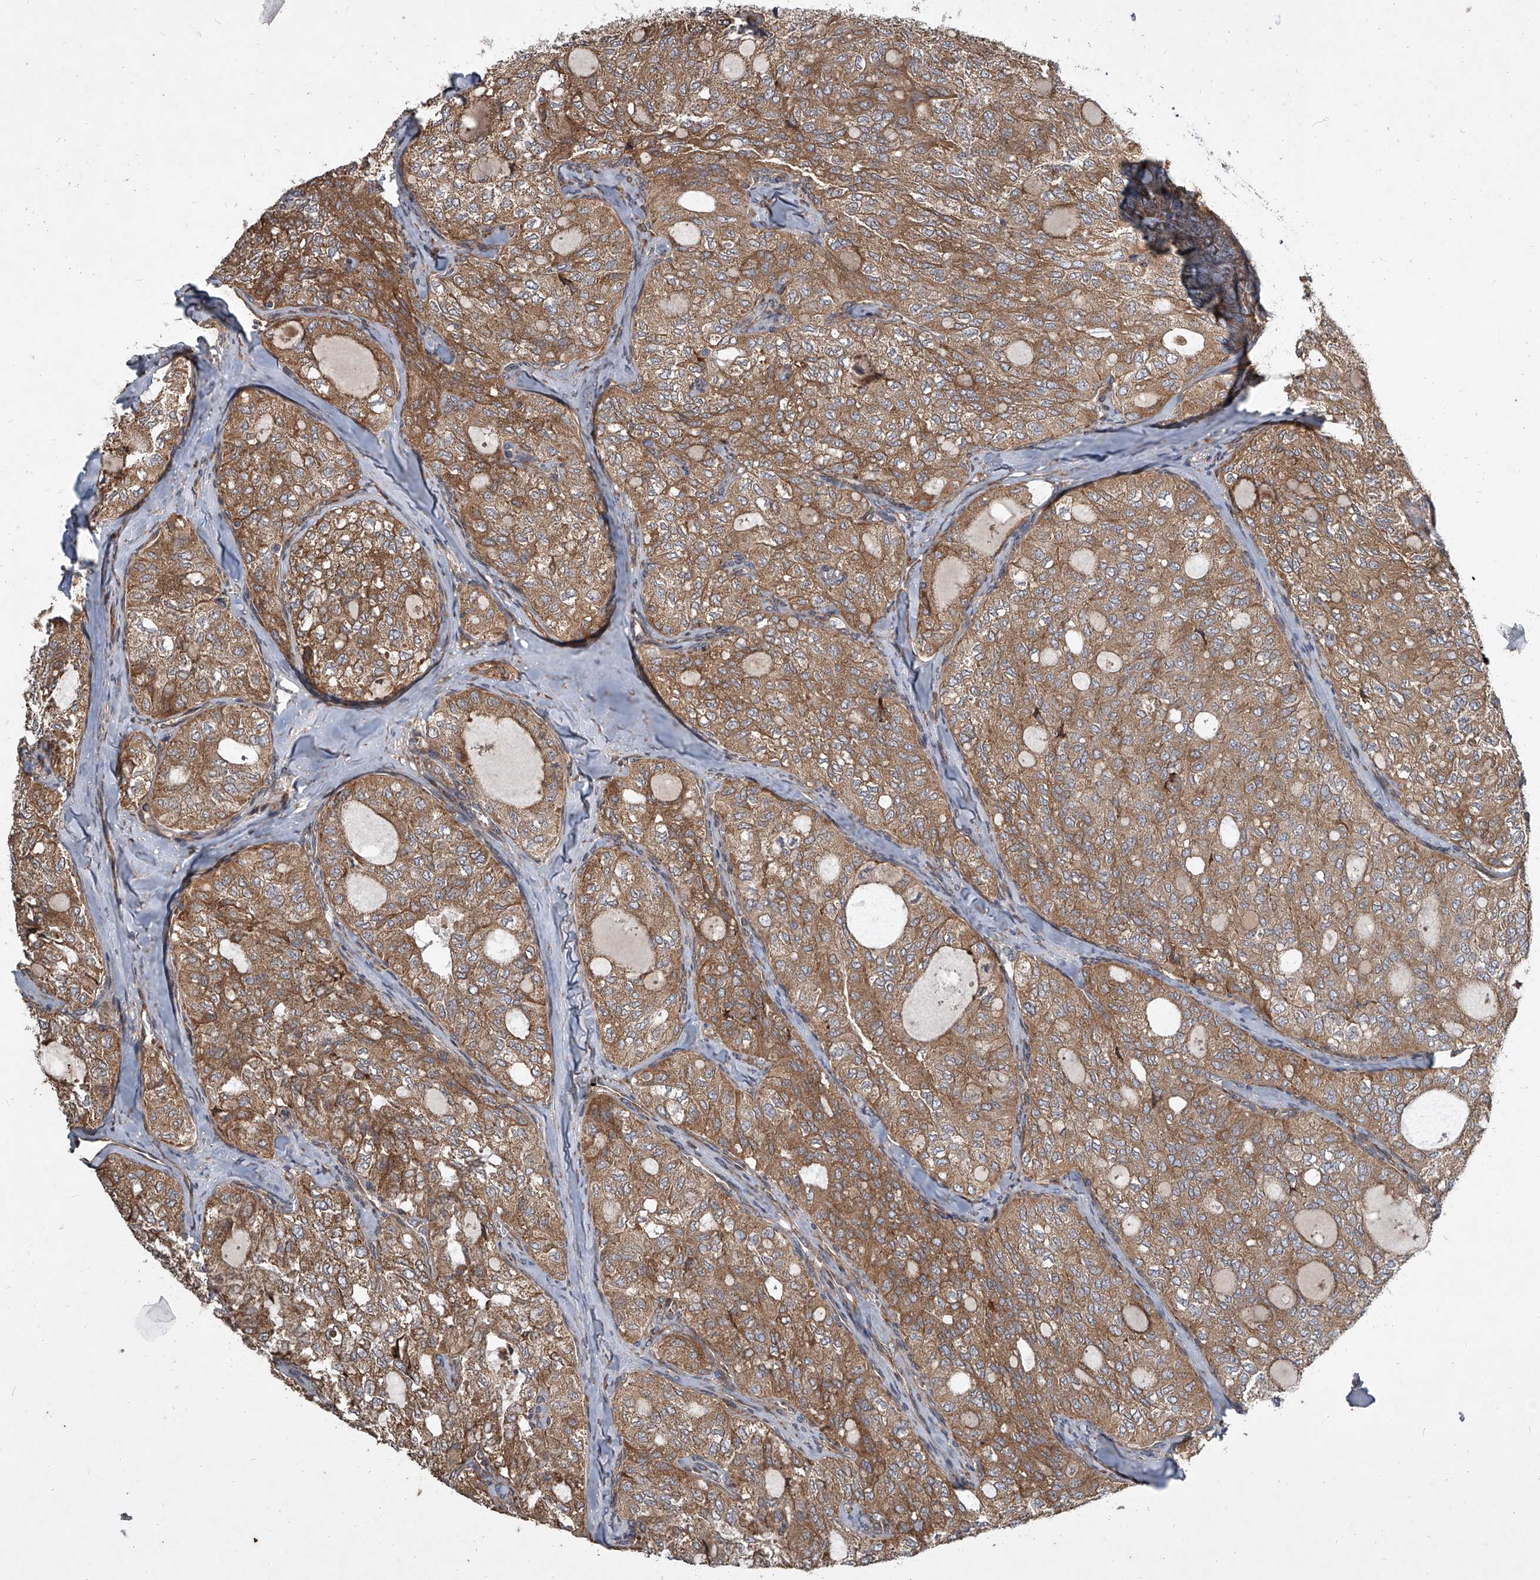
{"staining": {"intensity": "moderate", "quantity": ">75%", "location": "cytoplasmic/membranous"}, "tissue": "thyroid cancer", "cell_type": "Tumor cells", "image_type": "cancer", "snomed": [{"axis": "morphology", "description": "Follicular adenoma carcinoma, NOS"}, {"axis": "topography", "description": "Thyroid gland"}], "caption": "A histopathology image showing moderate cytoplasmic/membranous staining in approximately >75% of tumor cells in thyroid follicular adenoma carcinoma, as visualized by brown immunohistochemical staining.", "gene": "EVA1C", "patient": {"sex": "male", "age": 75}}